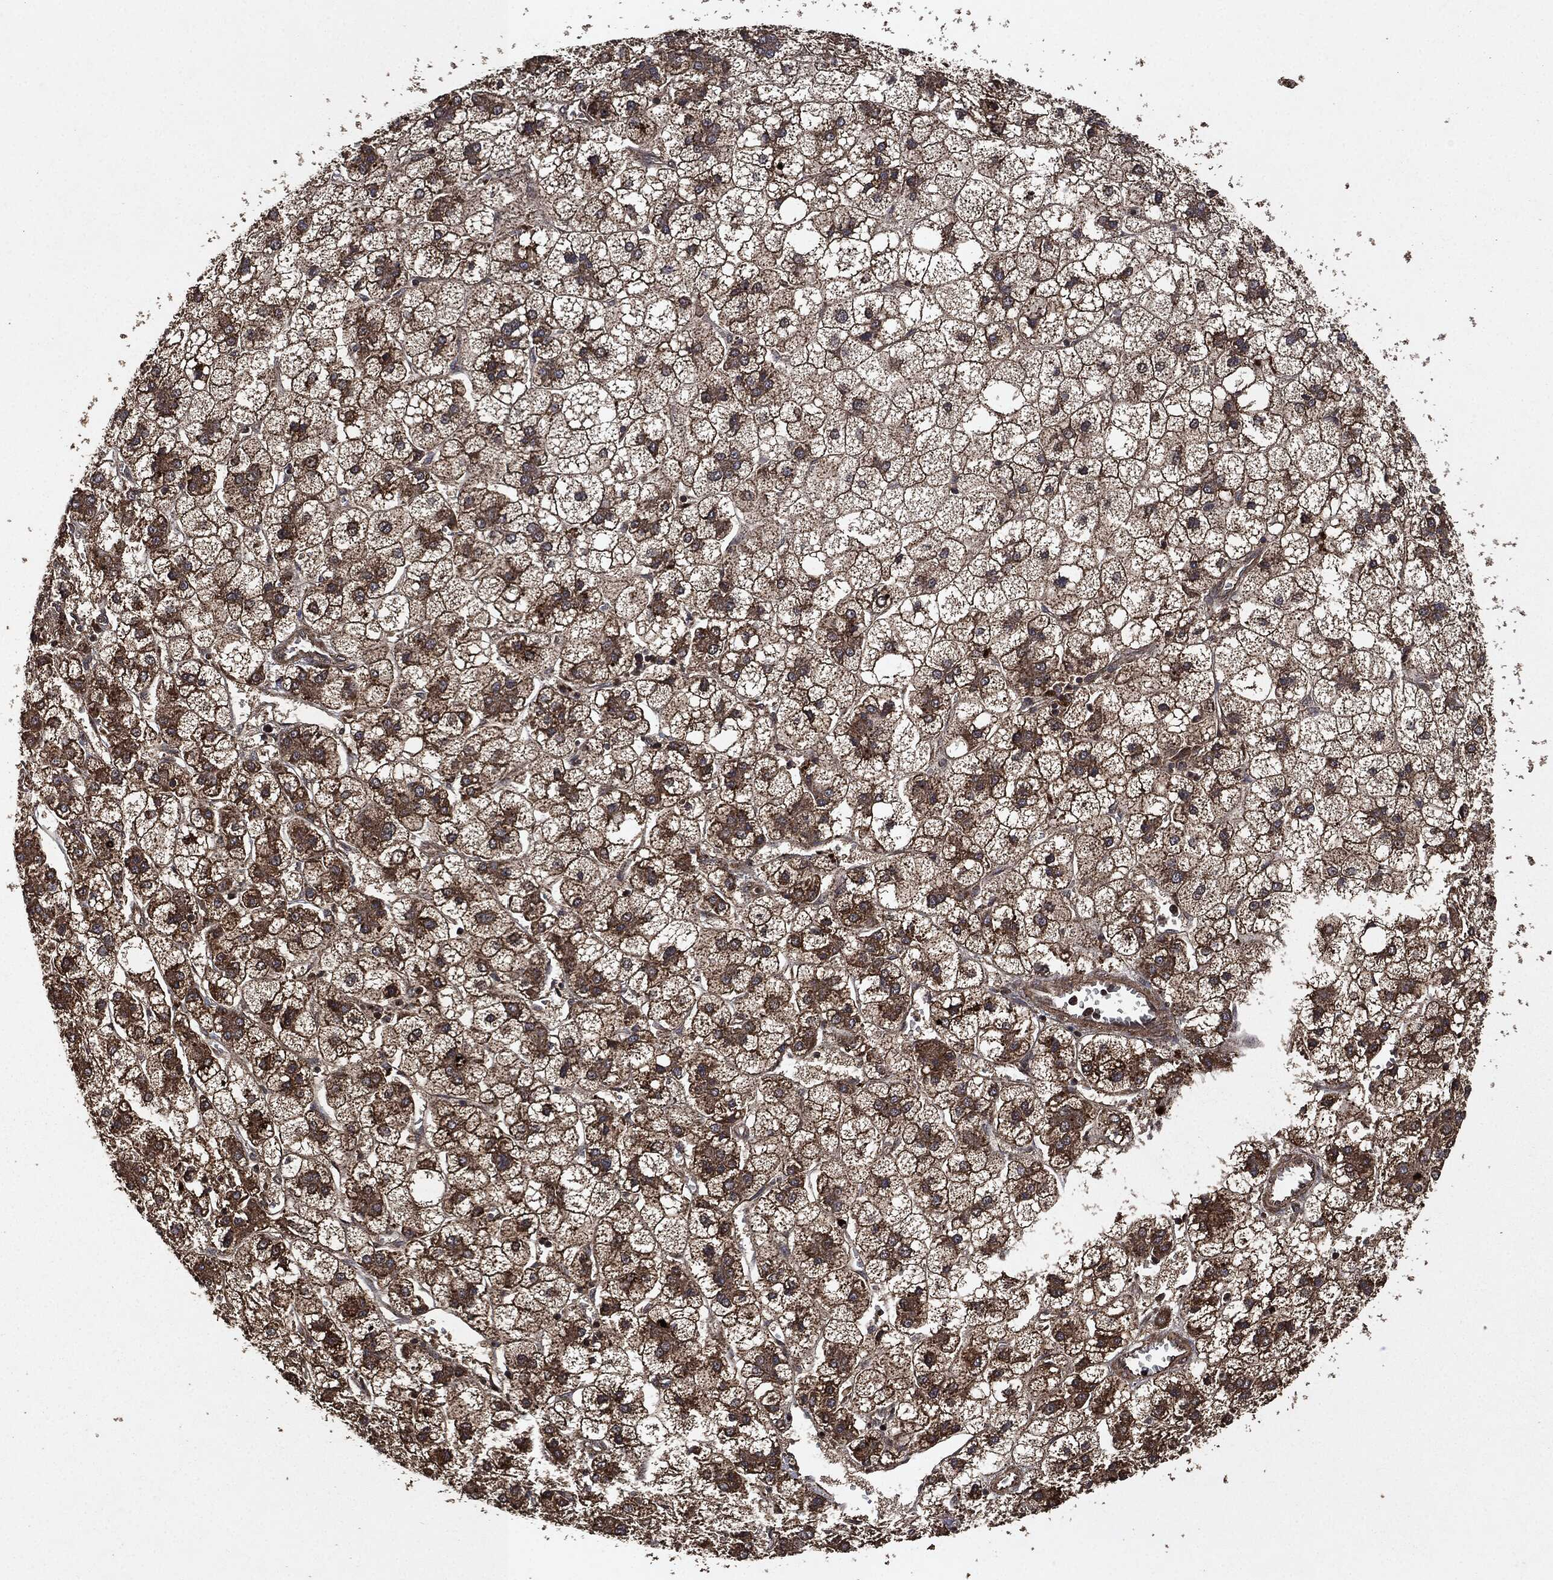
{"staining": {"intensity": "strong", "quantity": ">75%", "location": "cytoplasmic/membranous"}, "tissue": "liver cancer", "cell_type": "Tumor cells", "image_type": "cancer", "snomed": [{"axis": "morphology", "description": "Carcinoma, Hepatocellular, NOS"}, {"axis": "topography", "description": "Liver"}], "caption": "Immunohistochemistry (IHC) staining of liver cancer, which shows high levels of strong cytoplasmic/membranous positivity in about >75% of tumor cells indicating strong cytoplasmic/membranous protein staining. The staining was performed using DAB (brown) for protein detection and nuclei were counterstained in hematoxylin (blue).", "gene": "RYK", "patient": {"sex": "male", "age": 73}}